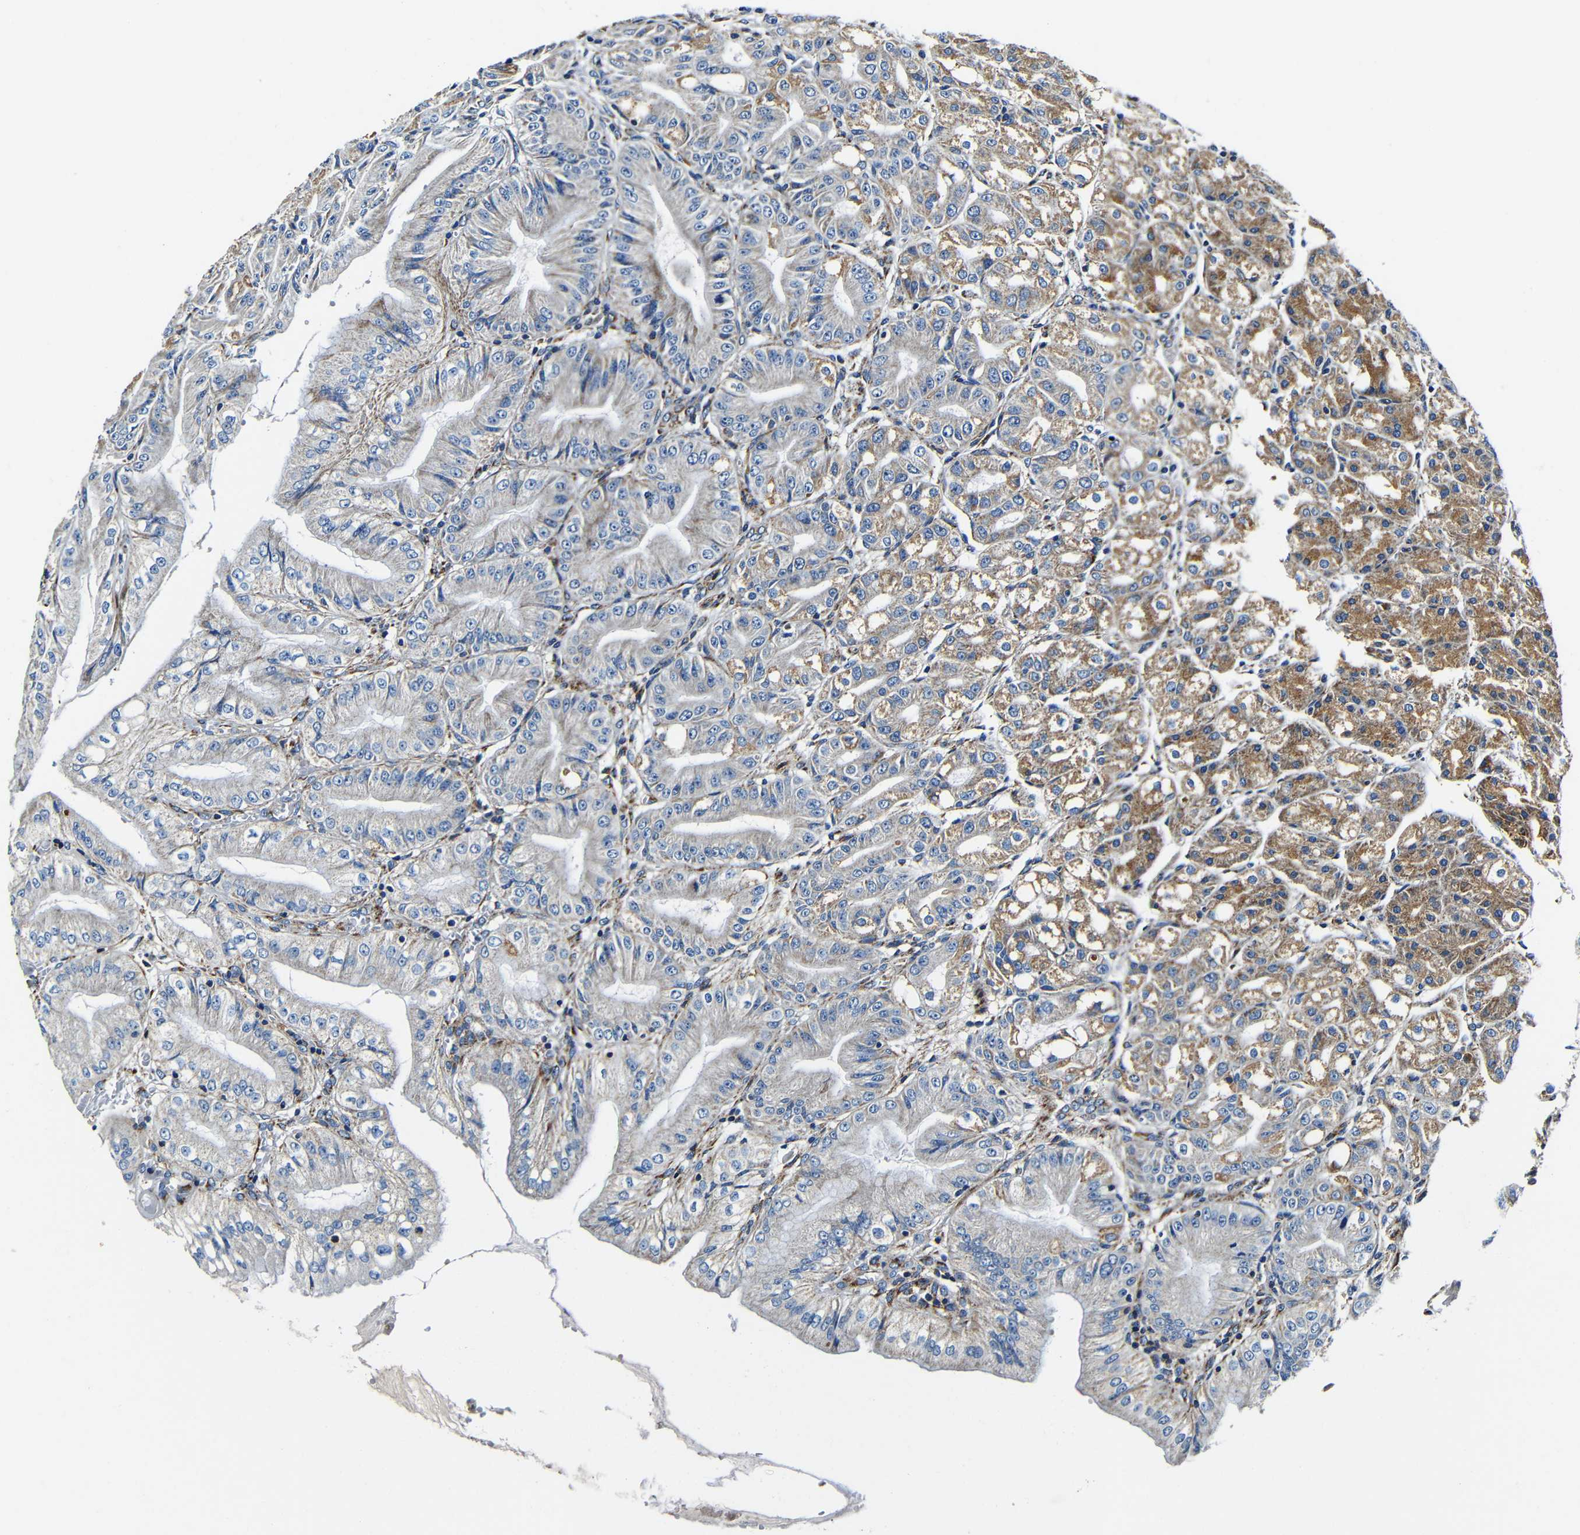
{"staining": {"intensity": "moderate", "quantity": ">75%", "location": "cytoplasmic/membranous"}, "tissue": "stomach", "cell_type": "Glandular cells", "image_type": "normal", "snomed": [{"axis": "morphology", "description": "Normal tissue, NOS"}, {"axis": "topography", "description": "Stomach, lower"}], "caption": "Stomach stained with IHC reveals moderate cytoplasmic/membranous positivity in approximately >75% of glandular cells. Nuclei are stained in blue.", "gene": "GALNT18", "patient": {"sex": "male", "age": 71}}